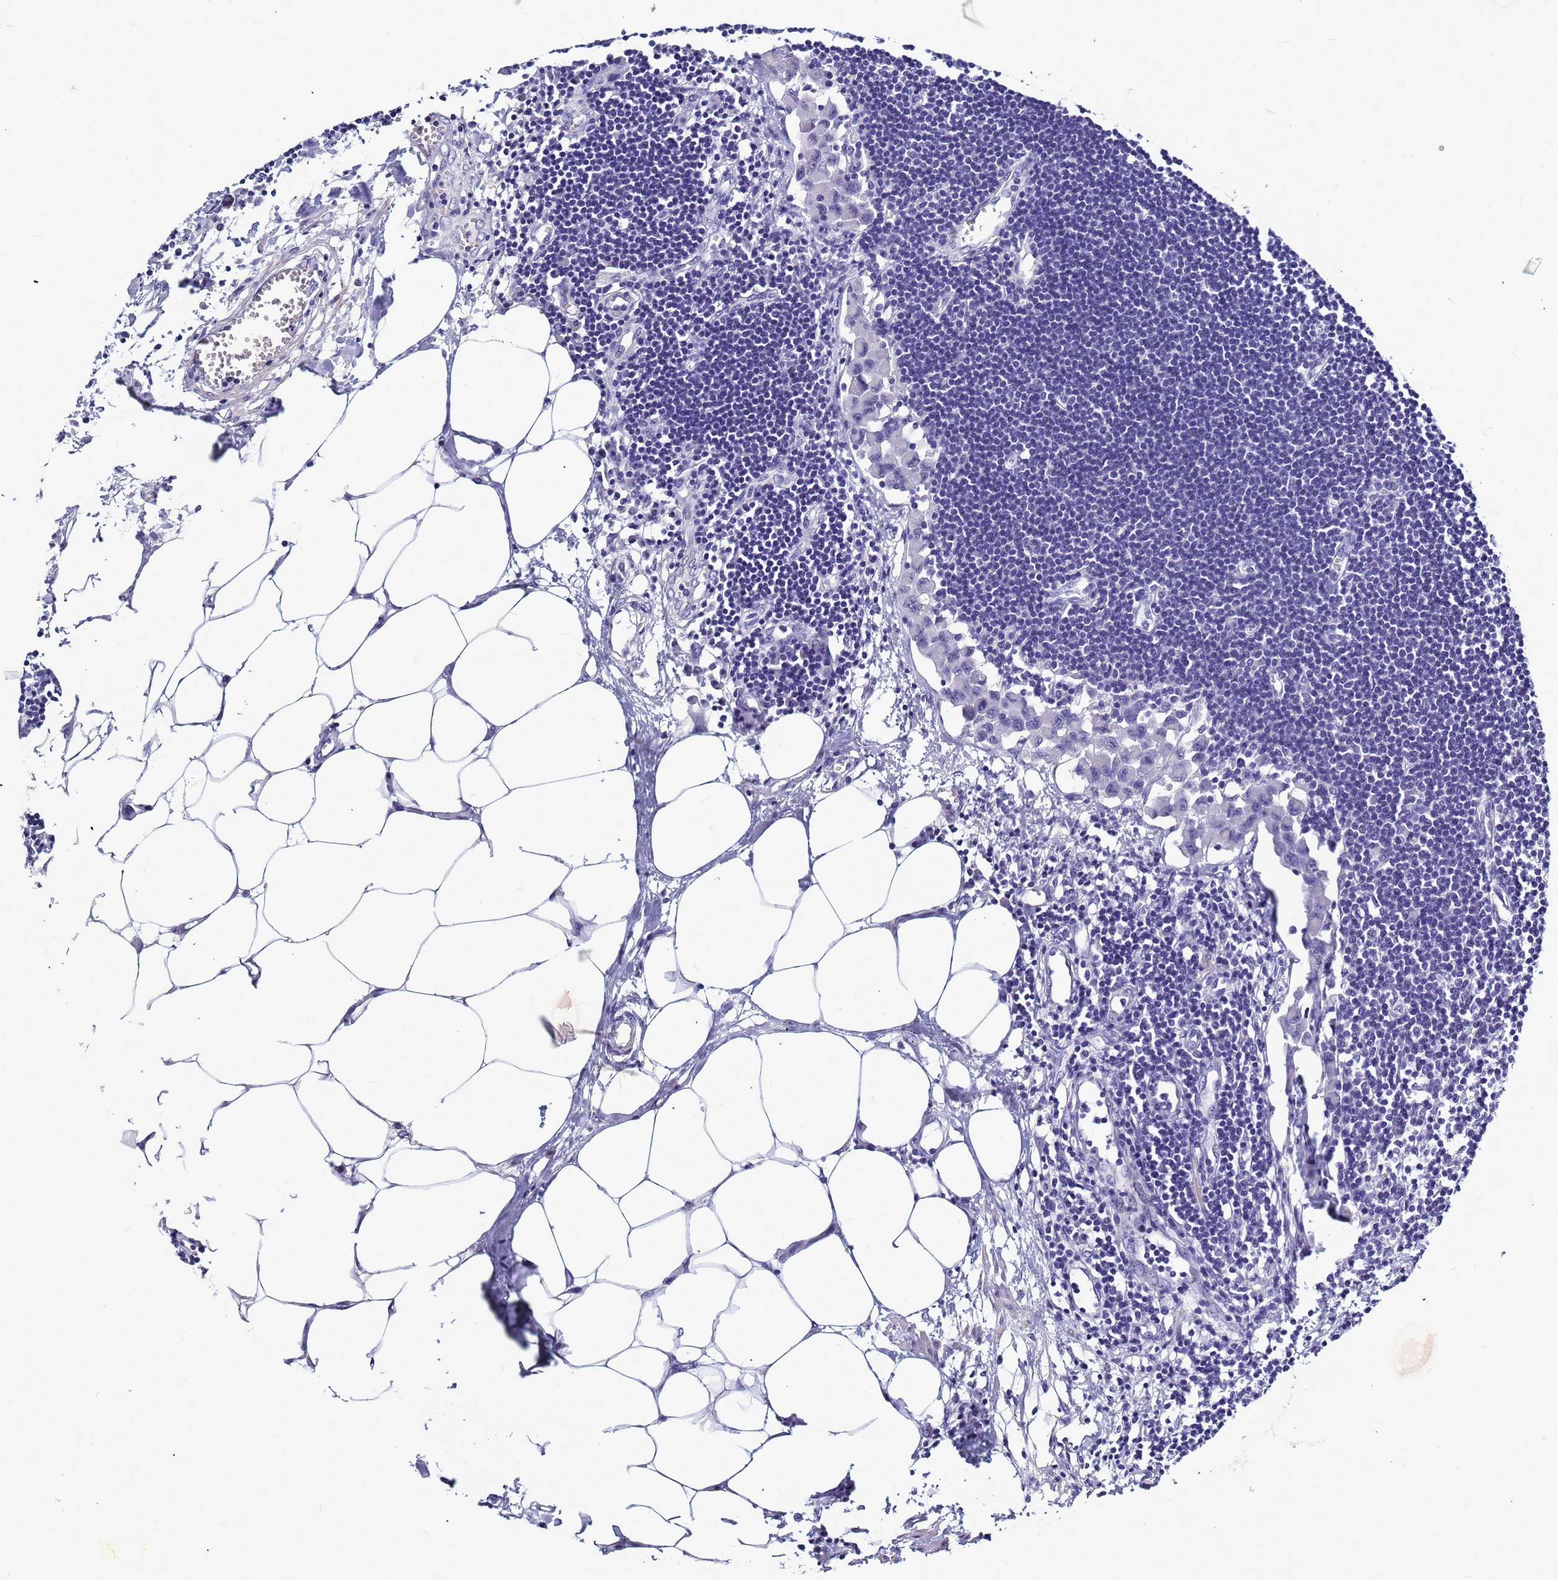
{"staining": {"intensity": "negative", "quantity": "none", "location": "none"}, "tissue": "lymph node", "cell_type": "Germinal center cells", "image_type": "normal", "snomed": [{"axis": "morphology", "description": "Normal tissue, NOS"}, {"axis": "morphology", "description": "Malignant melanoma, Metastatic site"}, {"axis": "topography", "description": "Lymph node"}], "caption": "High magnification brightfield microscopy of benign lymph node stained with DAB (brown) and counterstained with hematoxylin (blue): germinal center cells show no significant expression. Nuclei are stained in blue.", "gene": "CXorf65", "patient": {"sex": "male", "age": 41}}